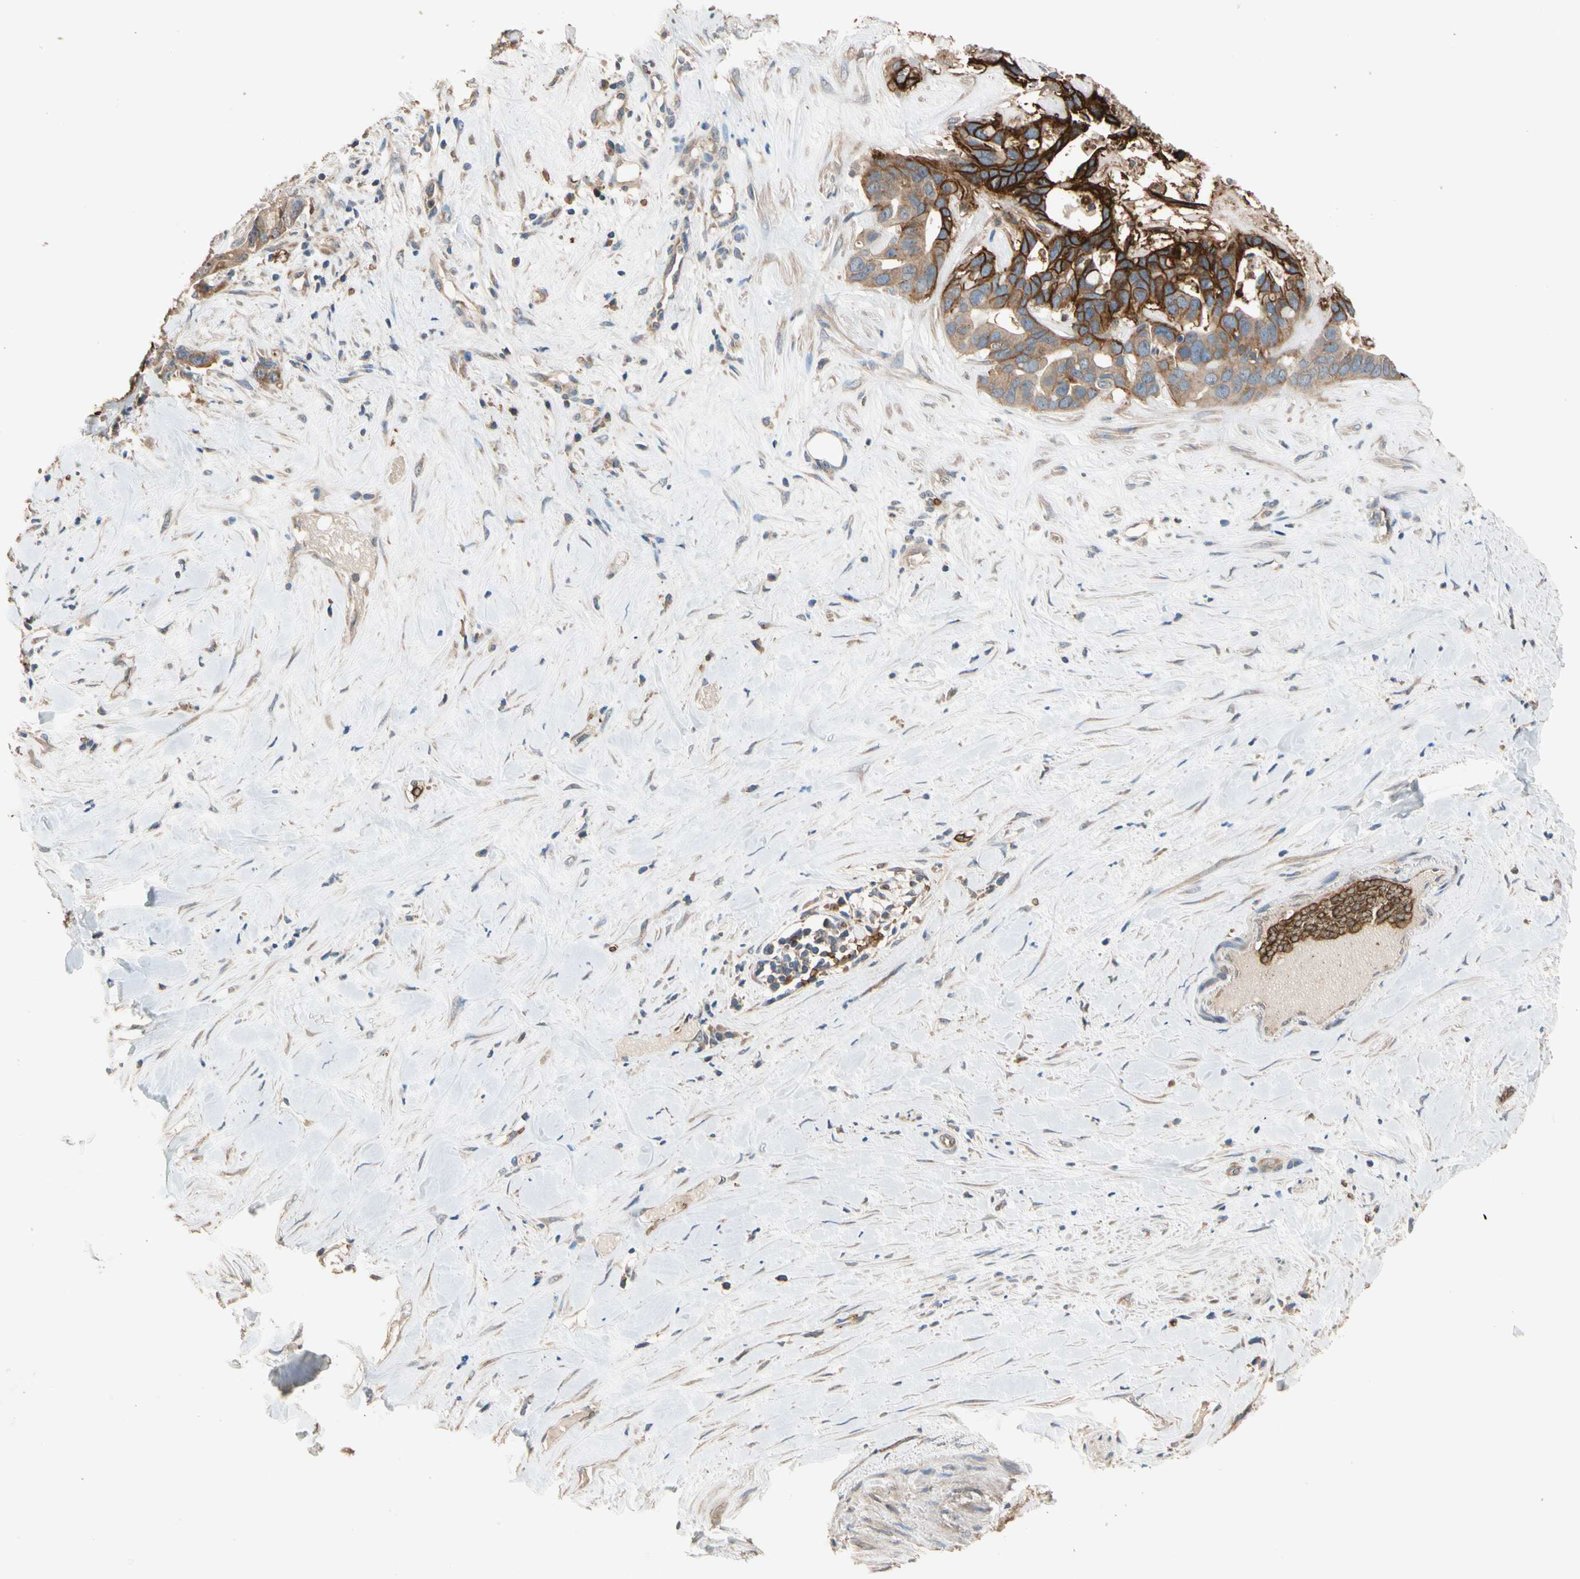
{"staining": {"intensity": "strong", "quantity": "25%-75%", "location": "cytoplasmic/membranous"}, "tissue": "liver cancer", "cell_type": "Tumor cells", "image_type": "cancer", "snomed": [{"axis": "morphology", "description": "Cholangiocarcinoma"}, {"axis": "topography", "description": "Liver"}], "caption": "Liver cancer (cholangiocarcinoma) stained for a protein displays strong cytoplasmic/membranous positivity in tumor cells. (Stains: DAB (3,3'-diaminobenzidine) in brown, nuclei in blue, Microscopy: brightfield microscopy at high magnification).", "gene": "RIOK2", "patient": {"sex": "female", "age": 65}}